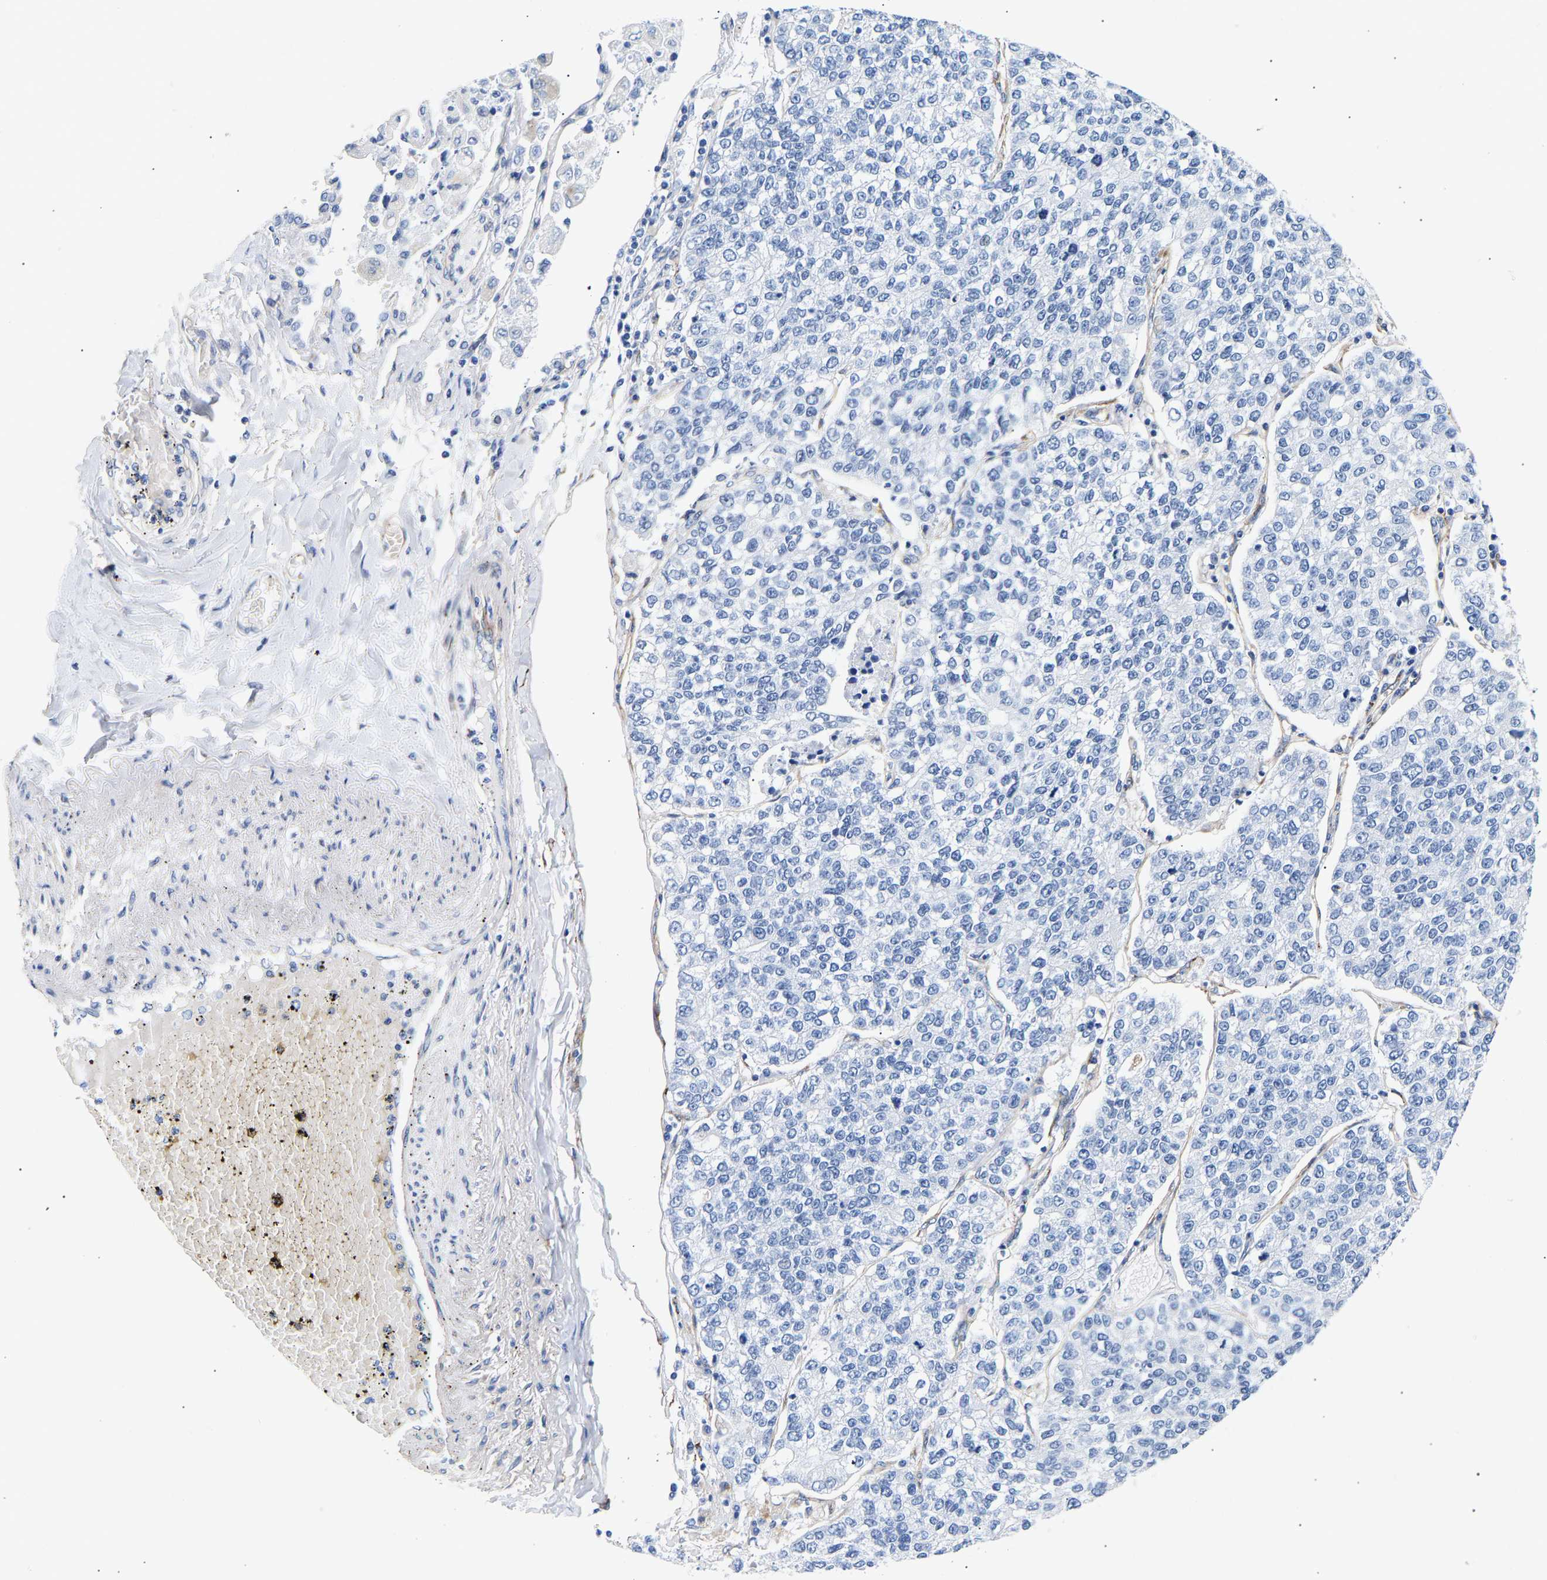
{"staining": {"intensity": "negative", "quantity": "none", "location": "none"}, "tissue": "lung cancer", "cell_type": "Tumor cells", "image_type": "cancer", "snomed": [{"axis": "morphology", "description": "Adenocarcinoma, NOS"}, {"axis": "topography", "description": "Lung"}], "caption": "Lung cancer (adenocarcinoma) was stained to show a protein in brown. There is no significant positivity in tumor cells. (IHC, brightfield microscopy, high magnification).", "gene": "IGFBP7", "patient": {"sex": "male", "age": 49}}